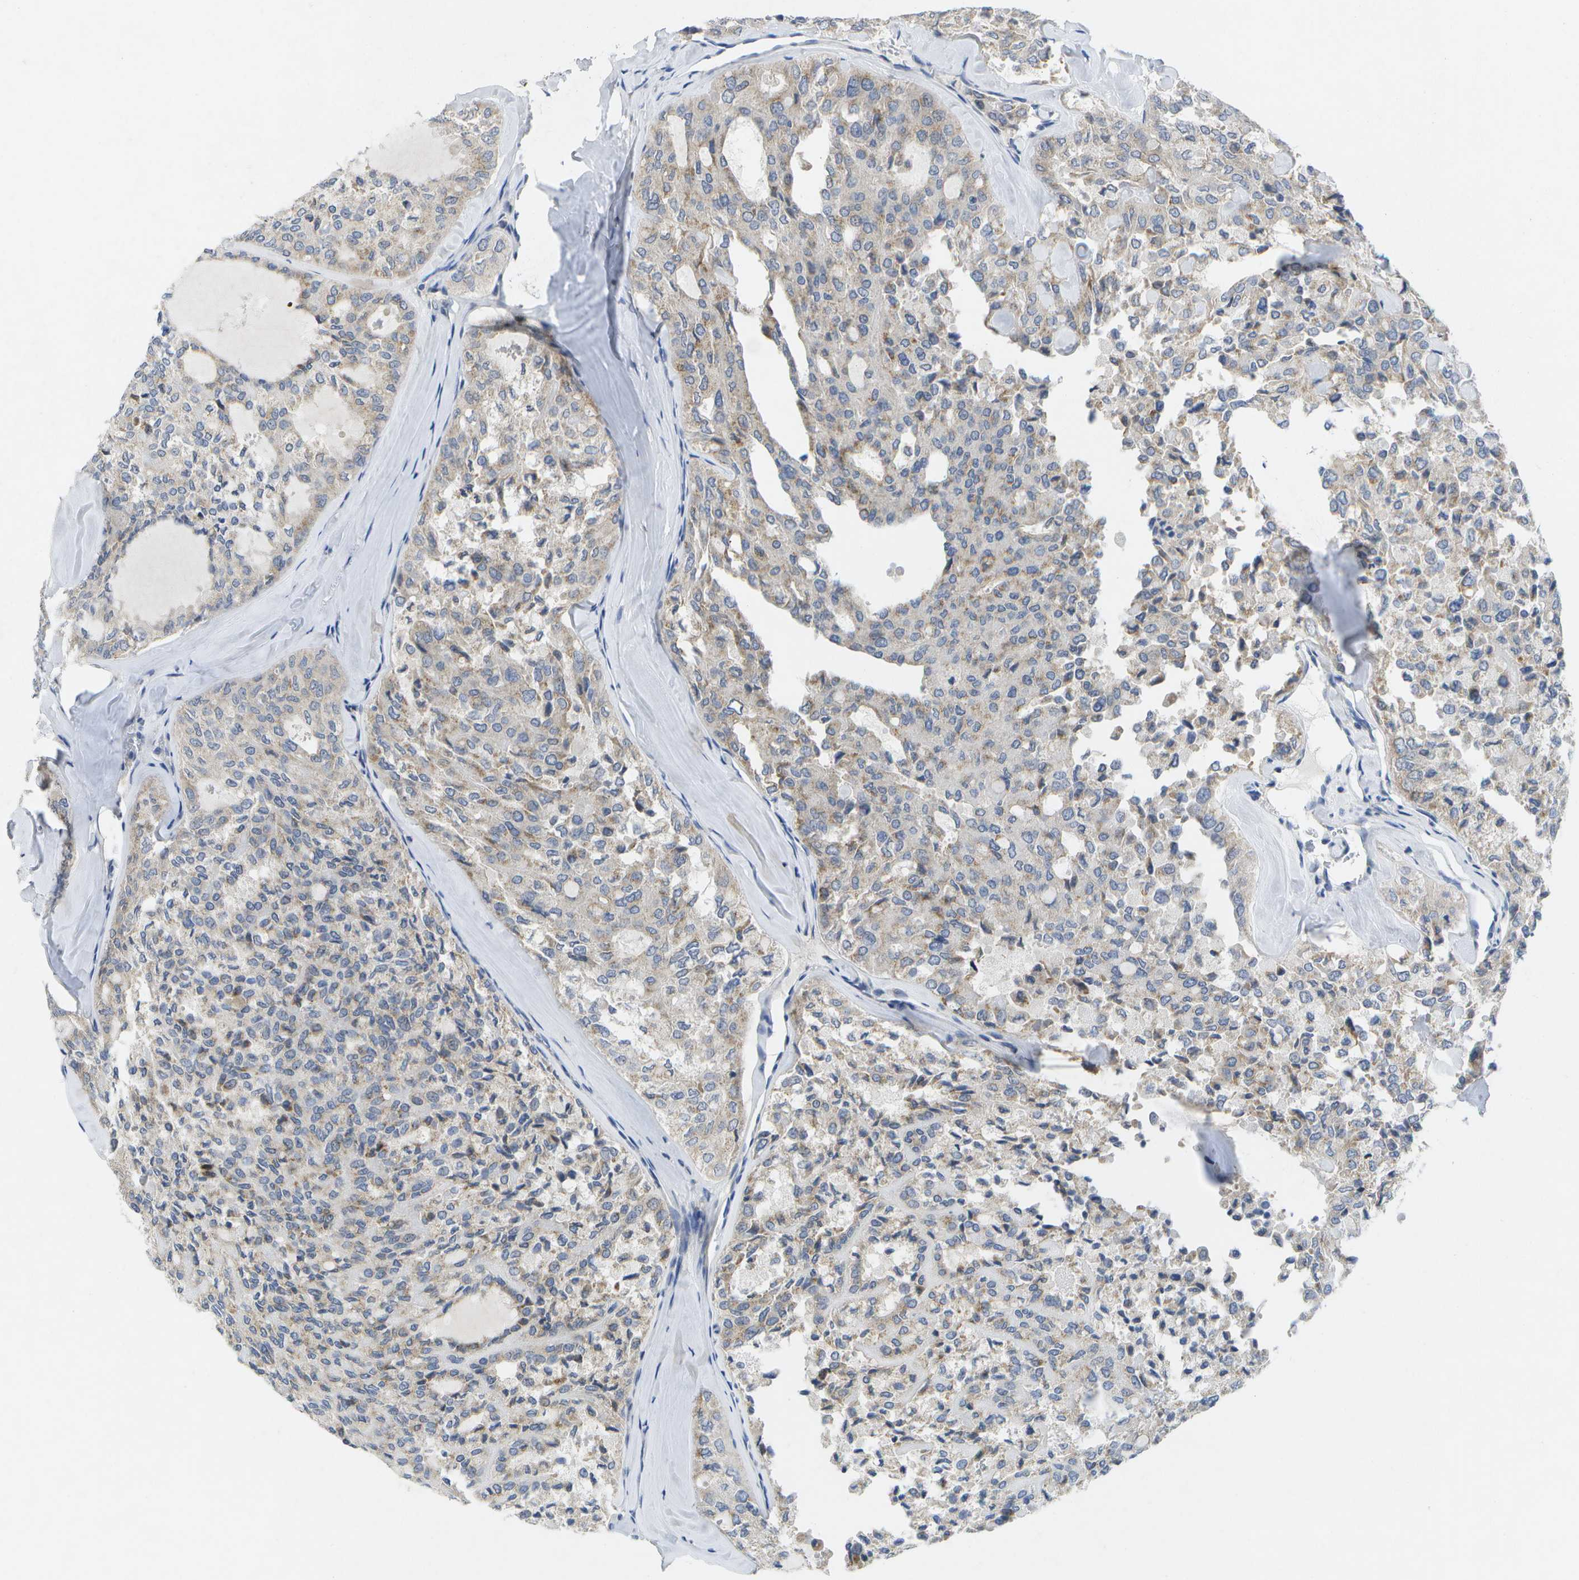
{"staining": {"intensity": "weak", "quantity": "<25%", "location": "cytoplasmic/membranous"}, "tissue": "thyroid cancer", "cell_type": "Tumor cells", "image_type": "cancer", "snomed": [{"axis": "morphology", "description": "Follicular adenoma carcinoma, NOS"}, {"axis": "topography", "description": "Thyroid gland"}], "caption": "The image demonstrates no significant expression in tumor cells of thyroid cancer (follicular adenoma carcinoma).", "gene": "KDELR1", "patient": {"sex": "male", "age": 75}}